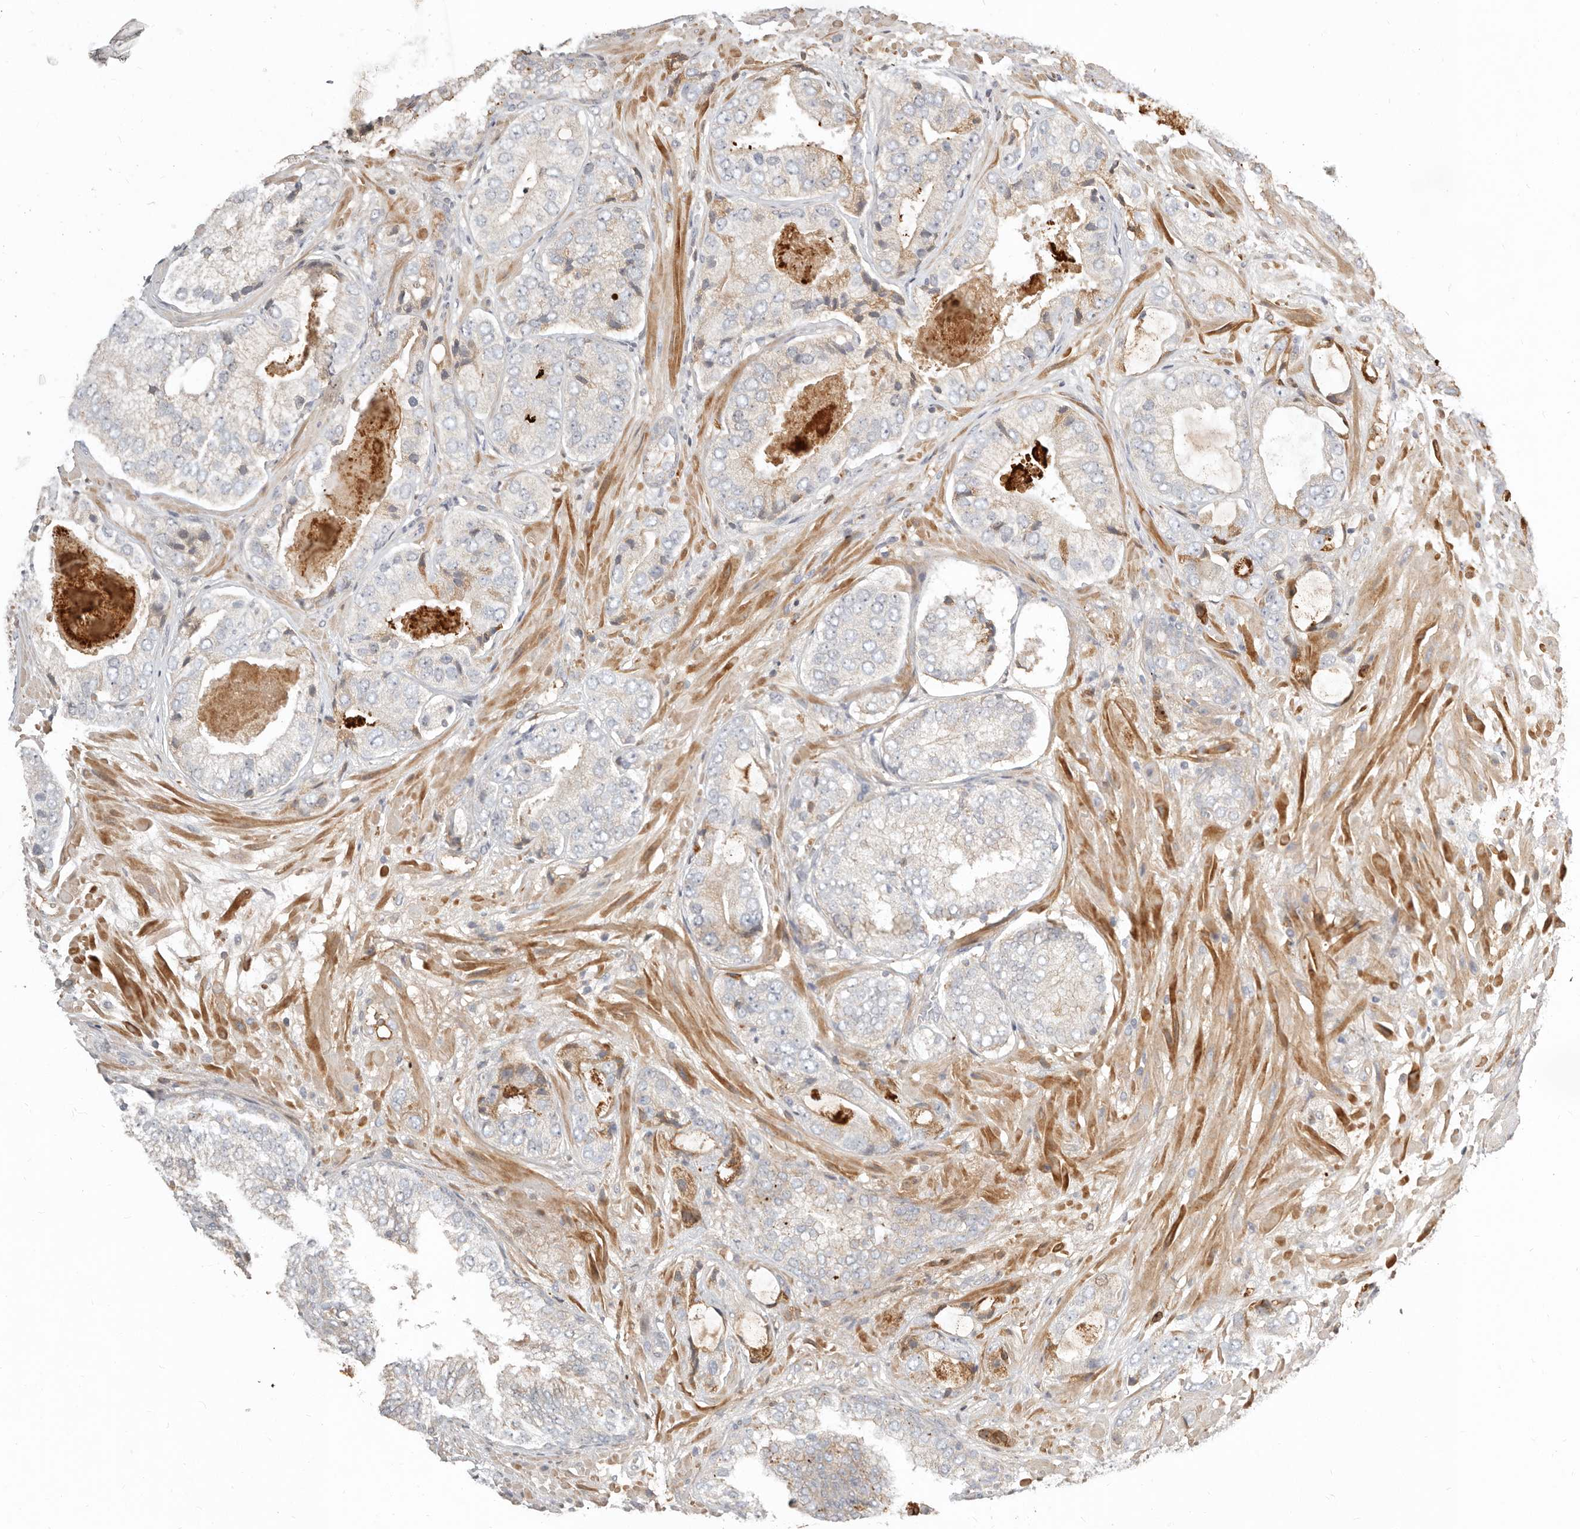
{"staining": {"intensity": "weak", "quantity": "<25%", "location": "cytoplasmic/membranous"}, "tissue": "prostate cancer", "cell_type": "Tumor cells", "image_type": "cancer", "snomed": [{"axis": "morphology", "description": "Normal tissue, NOS"}, {"axis": "morphology", "description": "Adenocarcinoma, High grade"}, {"axis": "topography", "description": "Prostate"}, {"axis": "topography", "description": "Peripheral nerve tissue"}], "caption": "An image of human prostate cancer is negative for staining in tumor cells.", "gene": "MTFR2", "patient": {"sex": "male", "age": 59}}